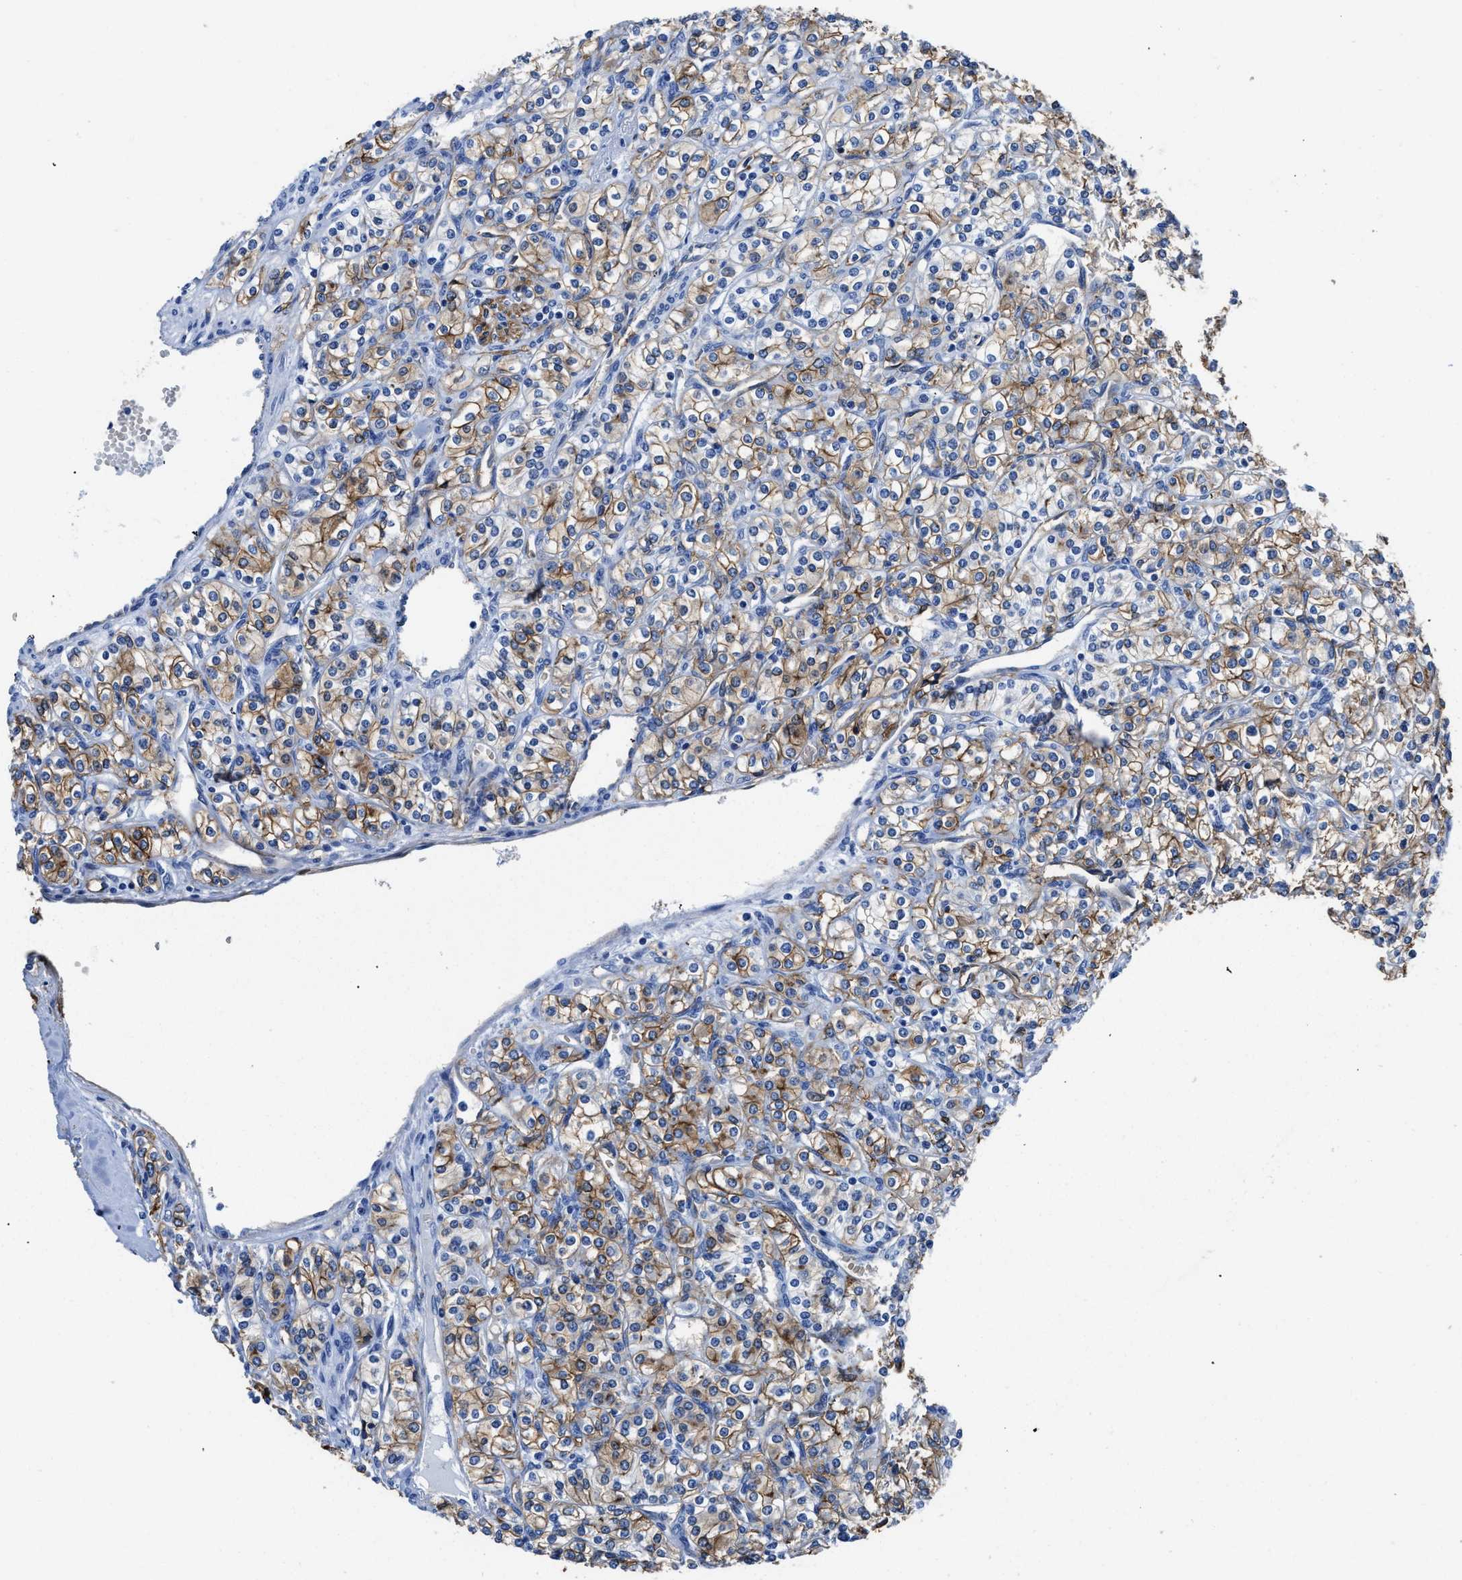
{"staining": {"intensity": "moderate", "quantity": ">75%", "location": "cytoplasmic/membranous"}, "tissue": "renal cancer", "cell_type": "Tumor cells", "image_type": "cancer", "snomed": [{"axis": "morphology", "description": "Adenocarcinoma, NOS"}, {"axis": "topography", "description": "Kidney"}], "caption": "Protein analysis of renal cancer tissue reveals moderate cytoplasmic/membranous positivity in approximately >75% of tumor cells. (Stains: DAB in brown, nuclei in blue, Microscopy: brightfield microscopy at high magnification).", "gene": "AQP1", "patient": {"sex": "male", "age": 77}}